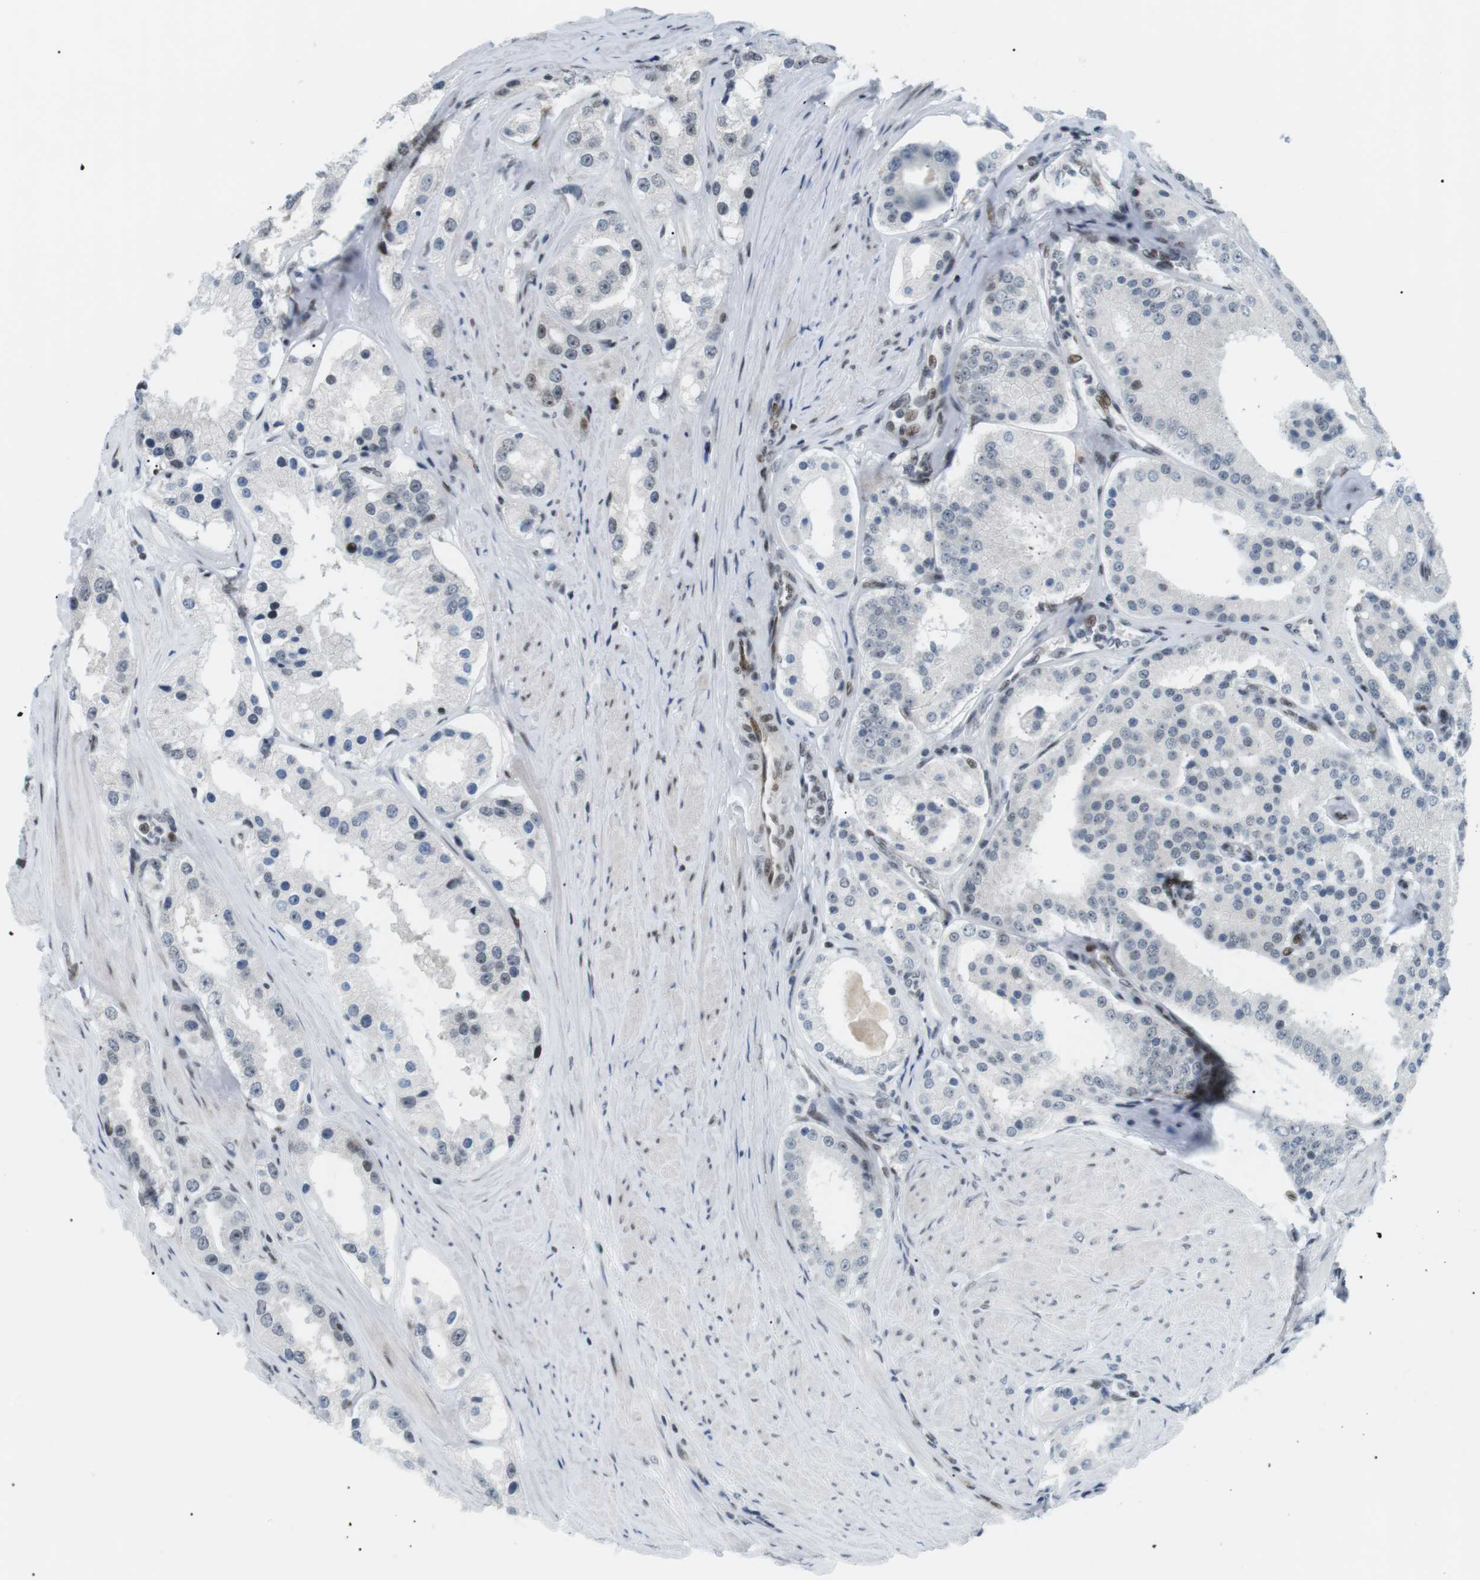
{"staining": {"intensity": "negative", "quantity": "none", "location": "none"}, "tissue": "prostate cancer", "cell_type": "Tumor cells", "image_type": "cancer", "snomed": [{"axis": "morphology", "description": "Adenocarcinoma, Low grade"}, {"axis": "topography", "description": "Prostate"}], "caption": "Immunohistochemistry (IHC) of human prostate adenocarcinoma (low-grade) reveals no positivity in tumor cells.", "gene": "CDC27", "patient": {"sex": "male", "age": 63}}